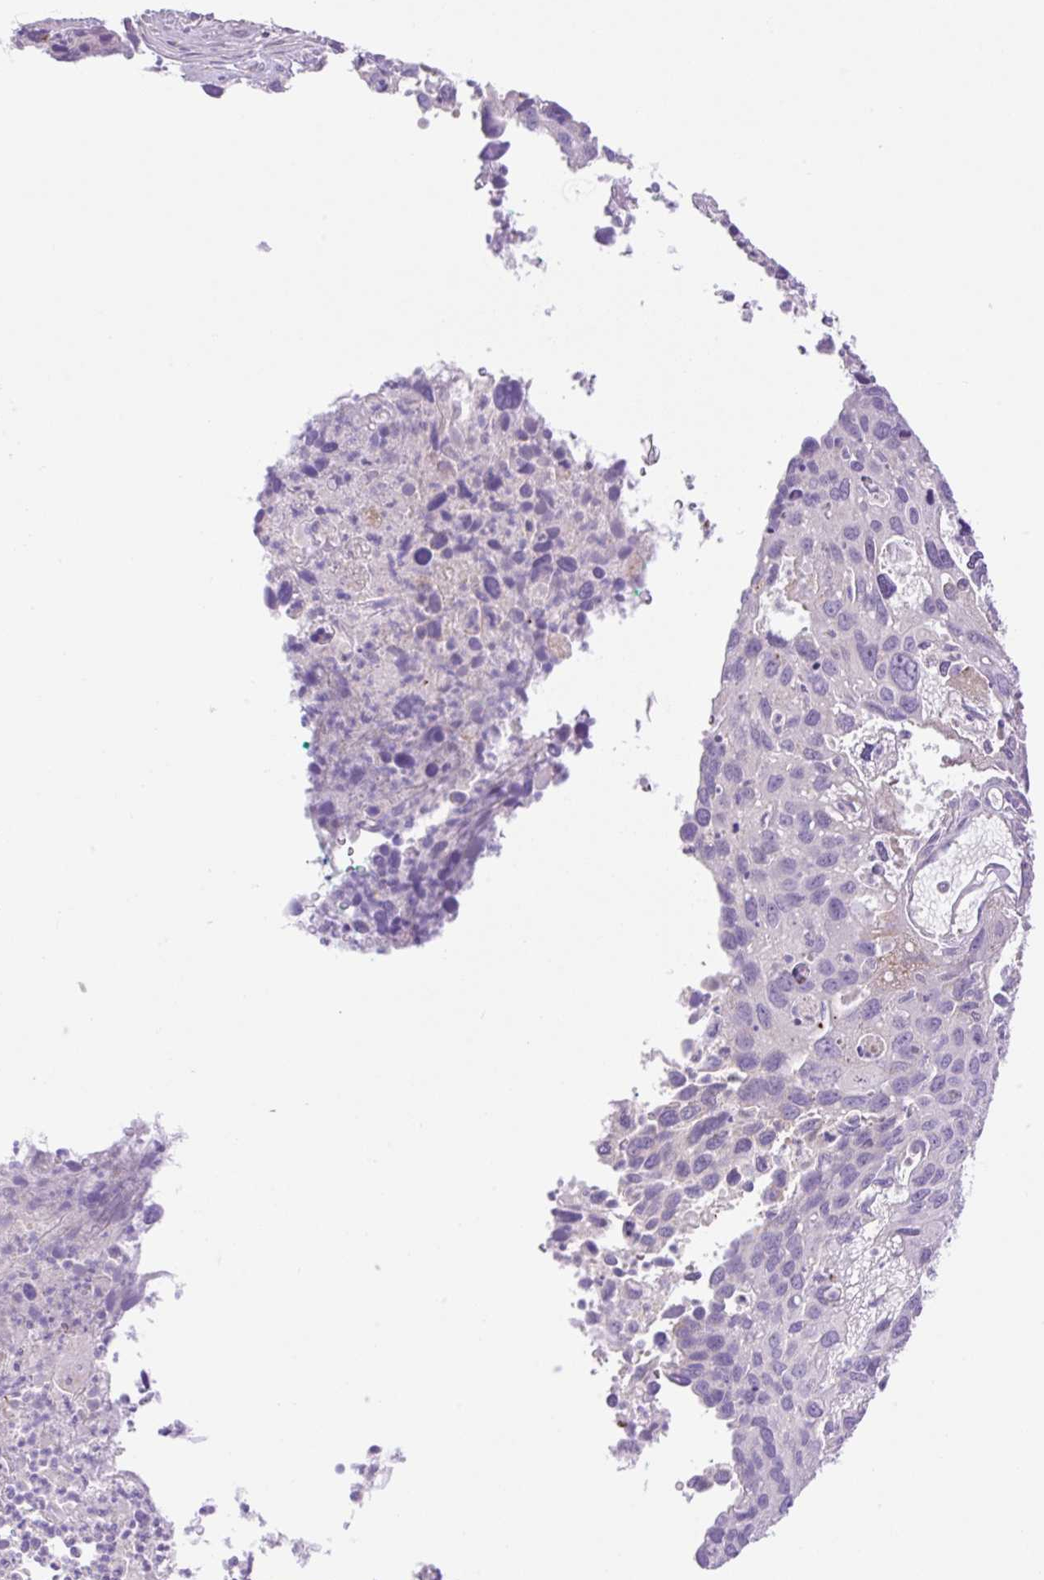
{"staining": {"intensity": "negative", "quantity": "none", "location": "none"}, "tissue": "cervical cancer", "cell_type": "Tumor cells", "image_type": "cancer", "snomed": [{"axis": "morphology", "description": "Squamous cell carcinoma, NOS"}, {"axis": "topography", "description": "Cervix"}], "caption": "A histopathology image of human cervical squamous cell carcinoma is negative for staining in tumor cells. (DAB immunohistochemistry (IHC) visualized using brightfield microscopy, high magnification).", "gene": "VPS25", "patient": {"sex": "female", "age": 55}}